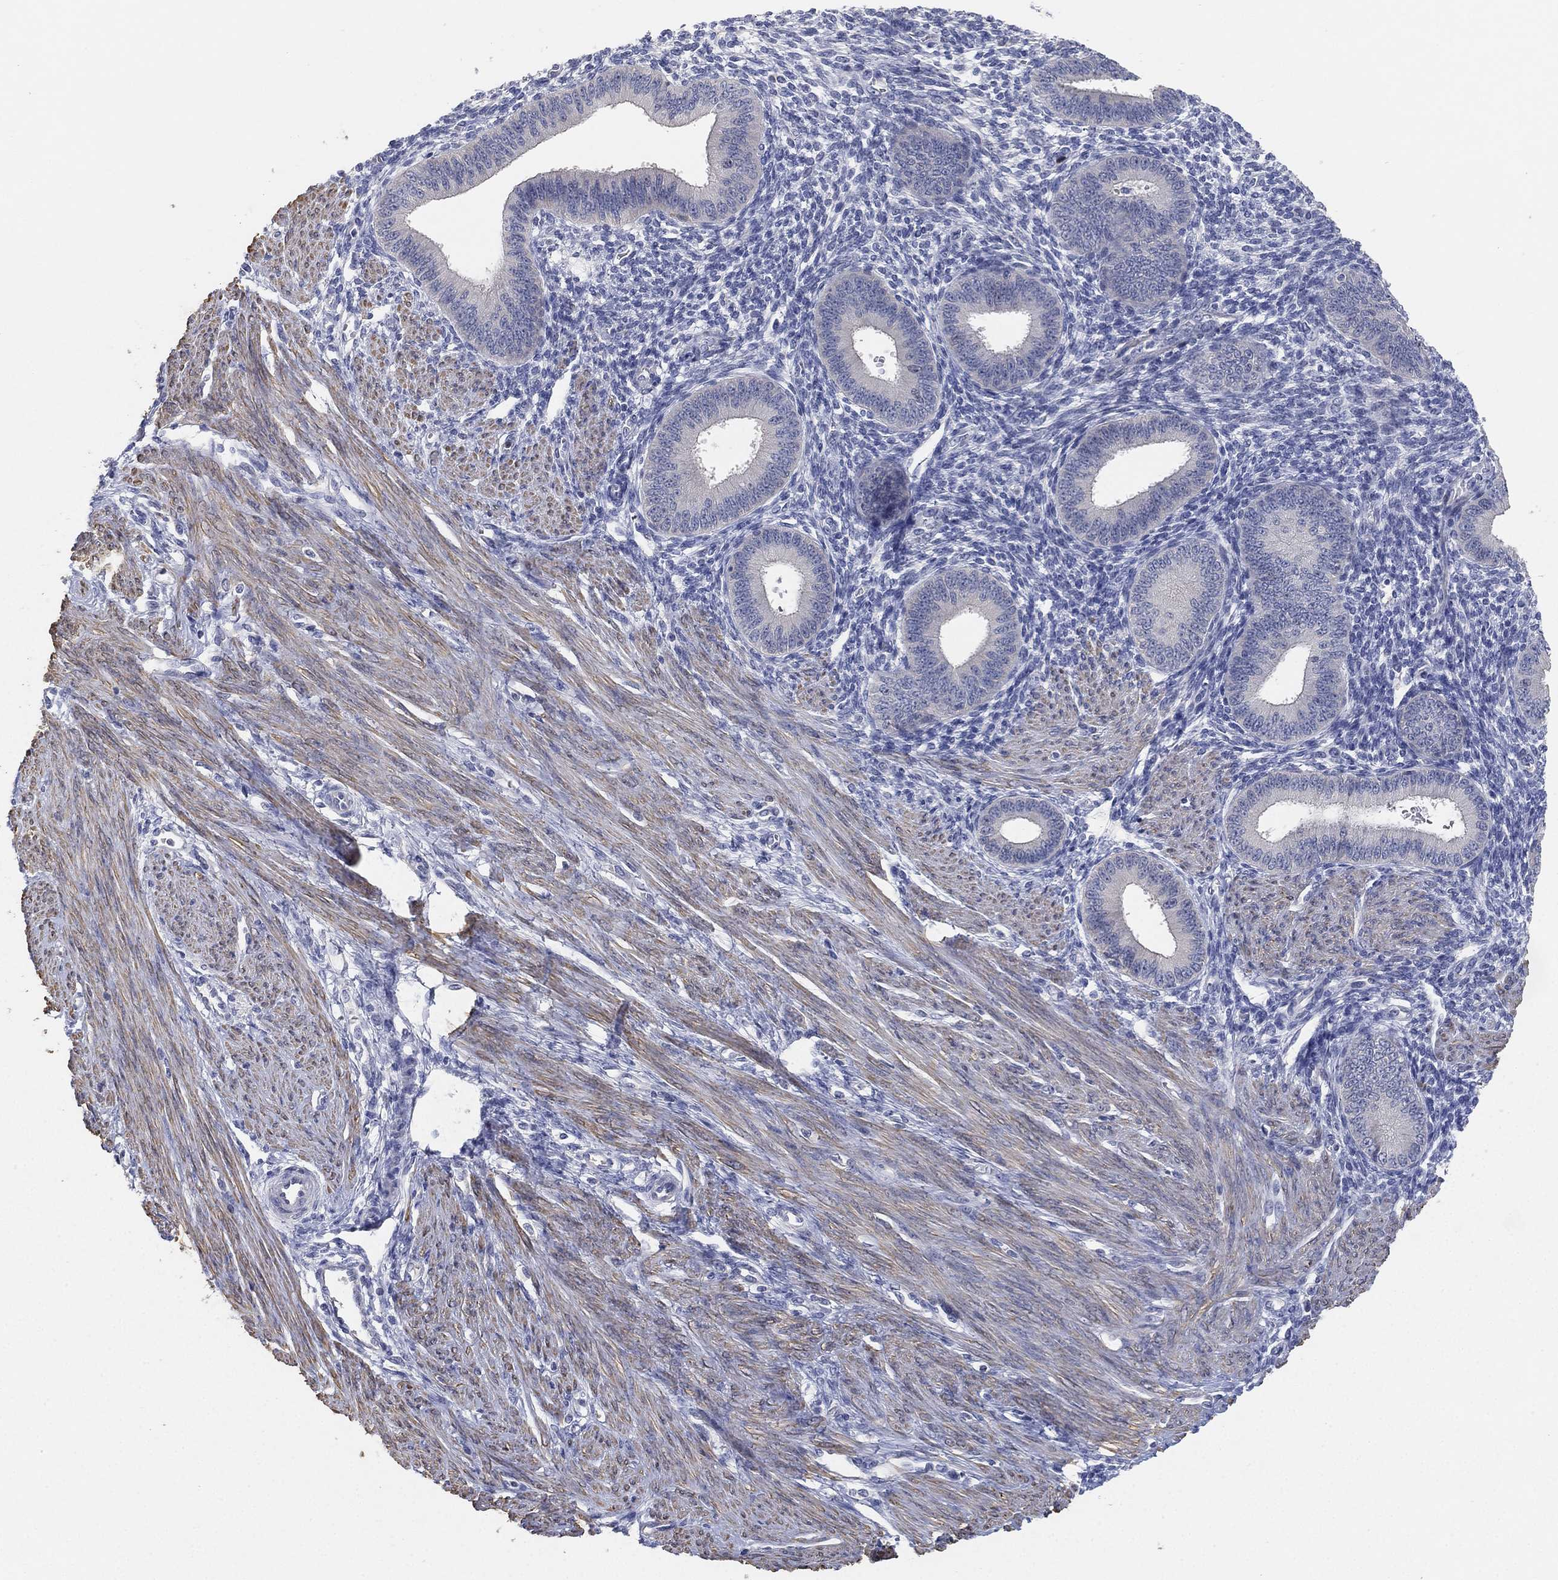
{"staining": {"intensity": "negative", "quantity": "none", "location": "none"}, "tissue": "endometrium", "cell_type": "Cells in endometrial stroma", "image_type": "normal", "snomed": [{"axis": "morphology", "description": "Normal tissue, NOS"}, {"axis": "topography", "description": "Endometrium"}], "caption": "Endometrium stained for a protein using IHC demonstrates no expression cells in endometrial stroma.", "gene": "FAM187B", "patient": {"sex": "female", "age": 39}}